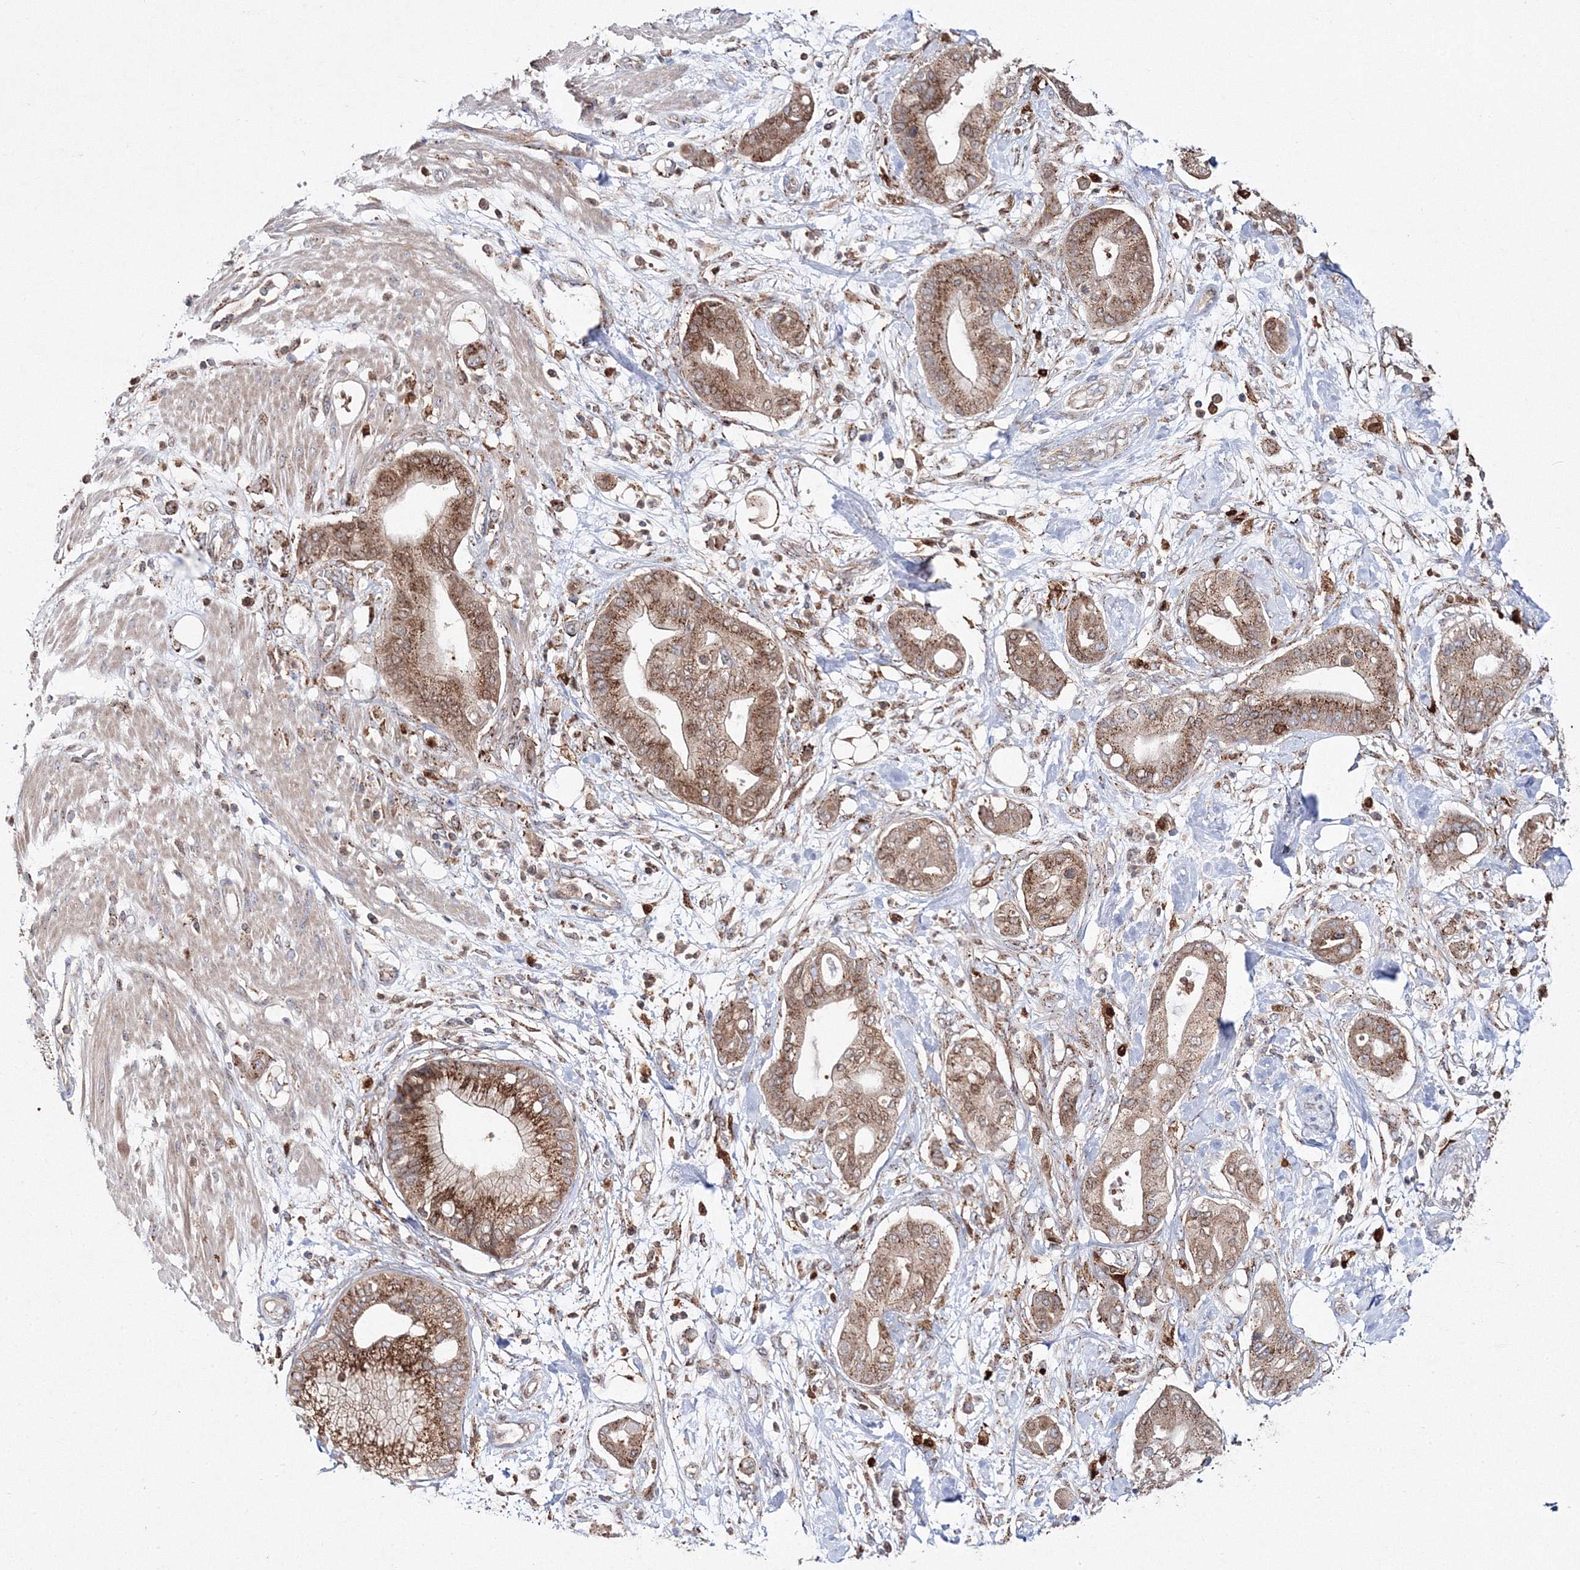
{"staining": {"intensity": "moderate", "quantity": ">75%", "location": "cytoplasmic/membranous"}, "tissue": "pancreatic cancer", "cell_type": "Tumor cells", "image_type": "cancer", "snomed": [{"axis": "morphology", "description": "Adenocarcinoma, NOS"}, {"axis": "morphology", "description": "Adenocarcinoma, metastatic, NOS"}, {"axis": "topography", "description": "Lymph node"}, {"axis": "topography", "description": "Pancreas"}, {"axis": "topography", "description": "Duodenum"}], "caption": "Adenocarcinoma (pancreatic) tissue displays moderate cytoplasmic/membranous expression in approximately >75% of tumor cells", "gene": "ARCN1", "patient": {"sex": "female", "age": 64}}